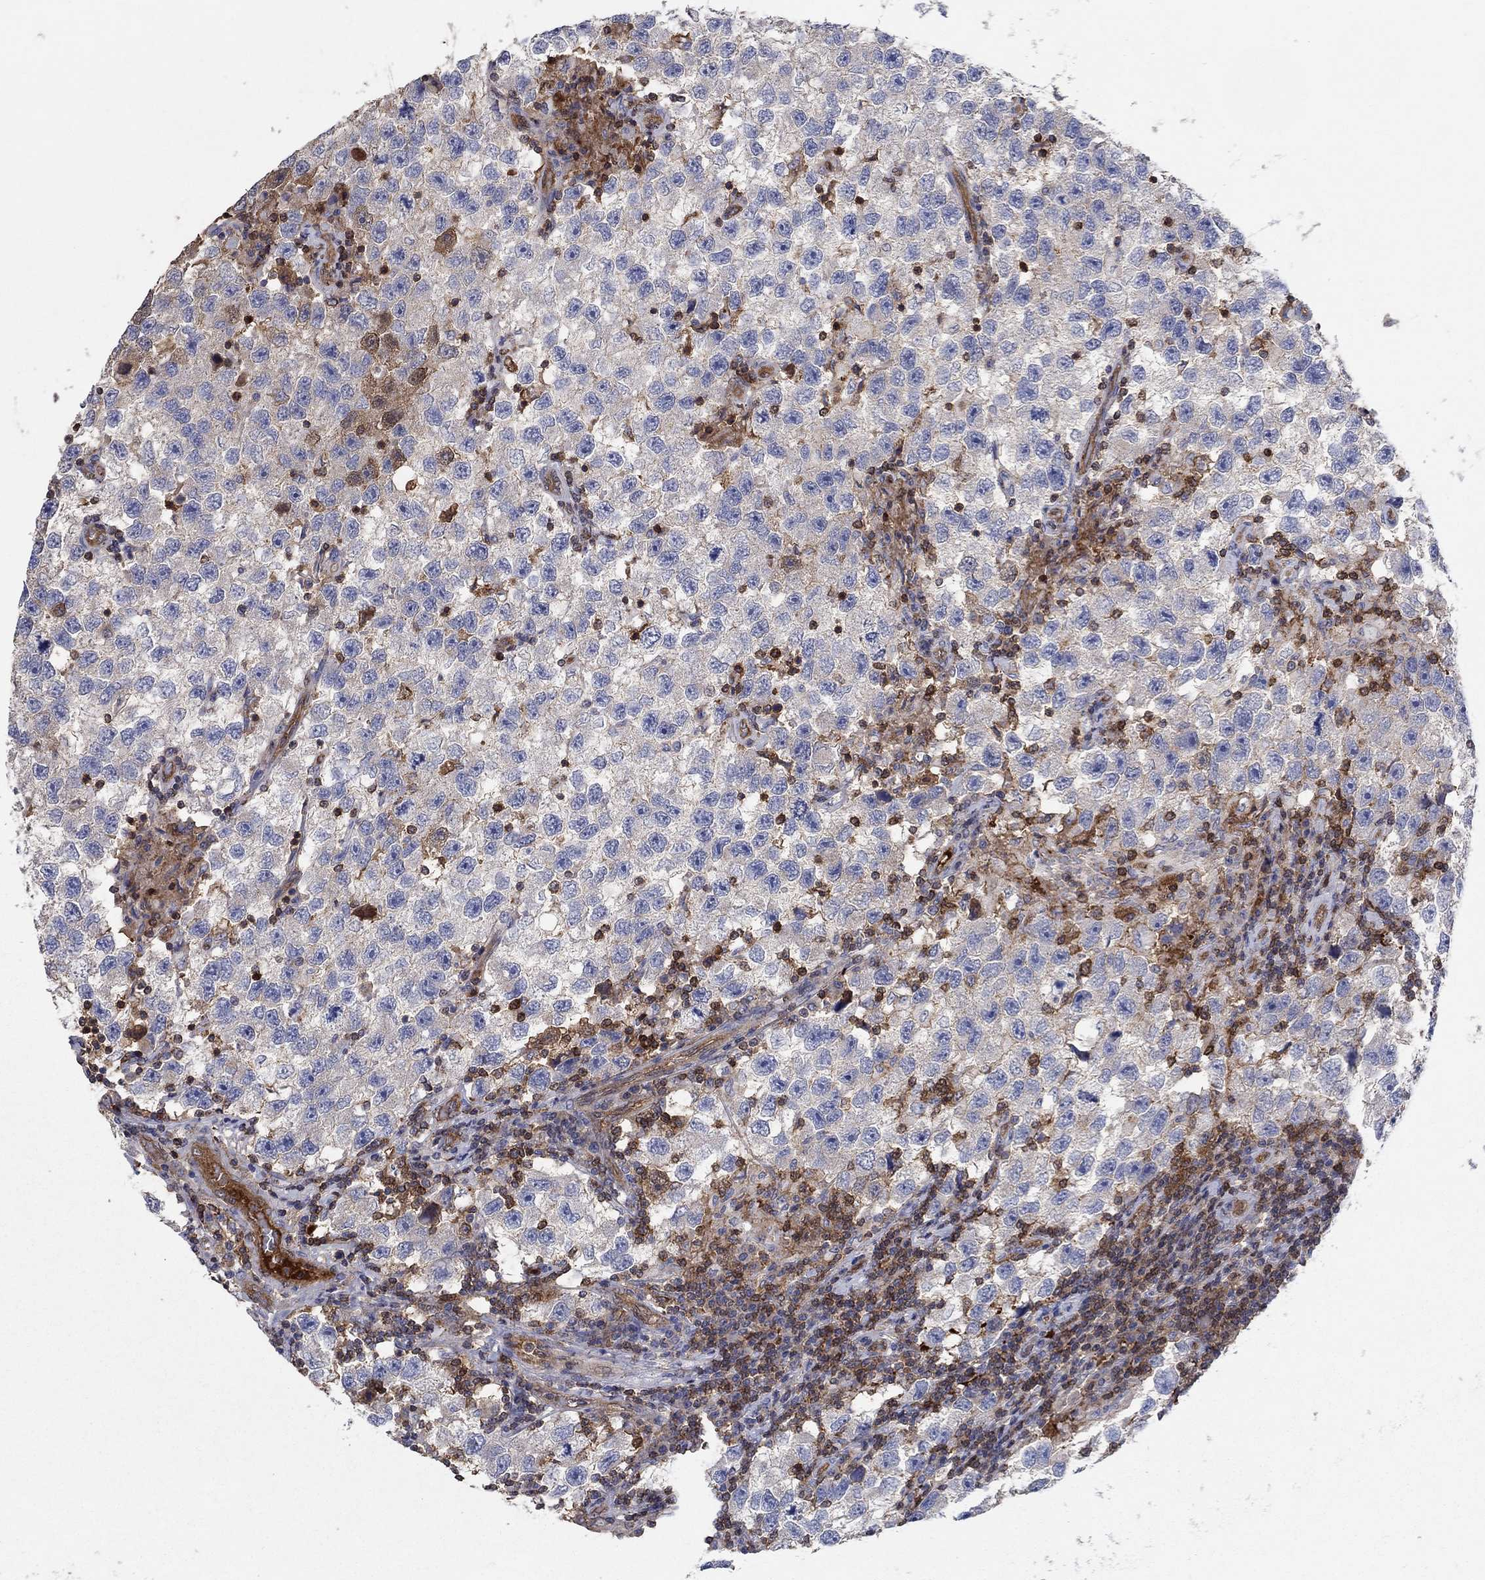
{"staining": {"intensity": "moderate", "quantity": "<25%", "location": "cytoplasmic/membranous"}, "tissue": "testis cancer", "cell_type": "Tumor cells", "image_type": "cancer", "snomed": [{"axis": "morphology", "description": "Seminoma, NOS"}, {"axis": "topography", "description": "Testis"}], "caption": "Immunohistochemistry (IHC) histopathology image of human seminoma (testis) stained for a protein (brown), which demonstrates low levels of moderate cytoplasmic/membranous expression in about <25% of tumor cells.", "gene": "AGFG2", "patient": {"sex": "male", "age": 26}}